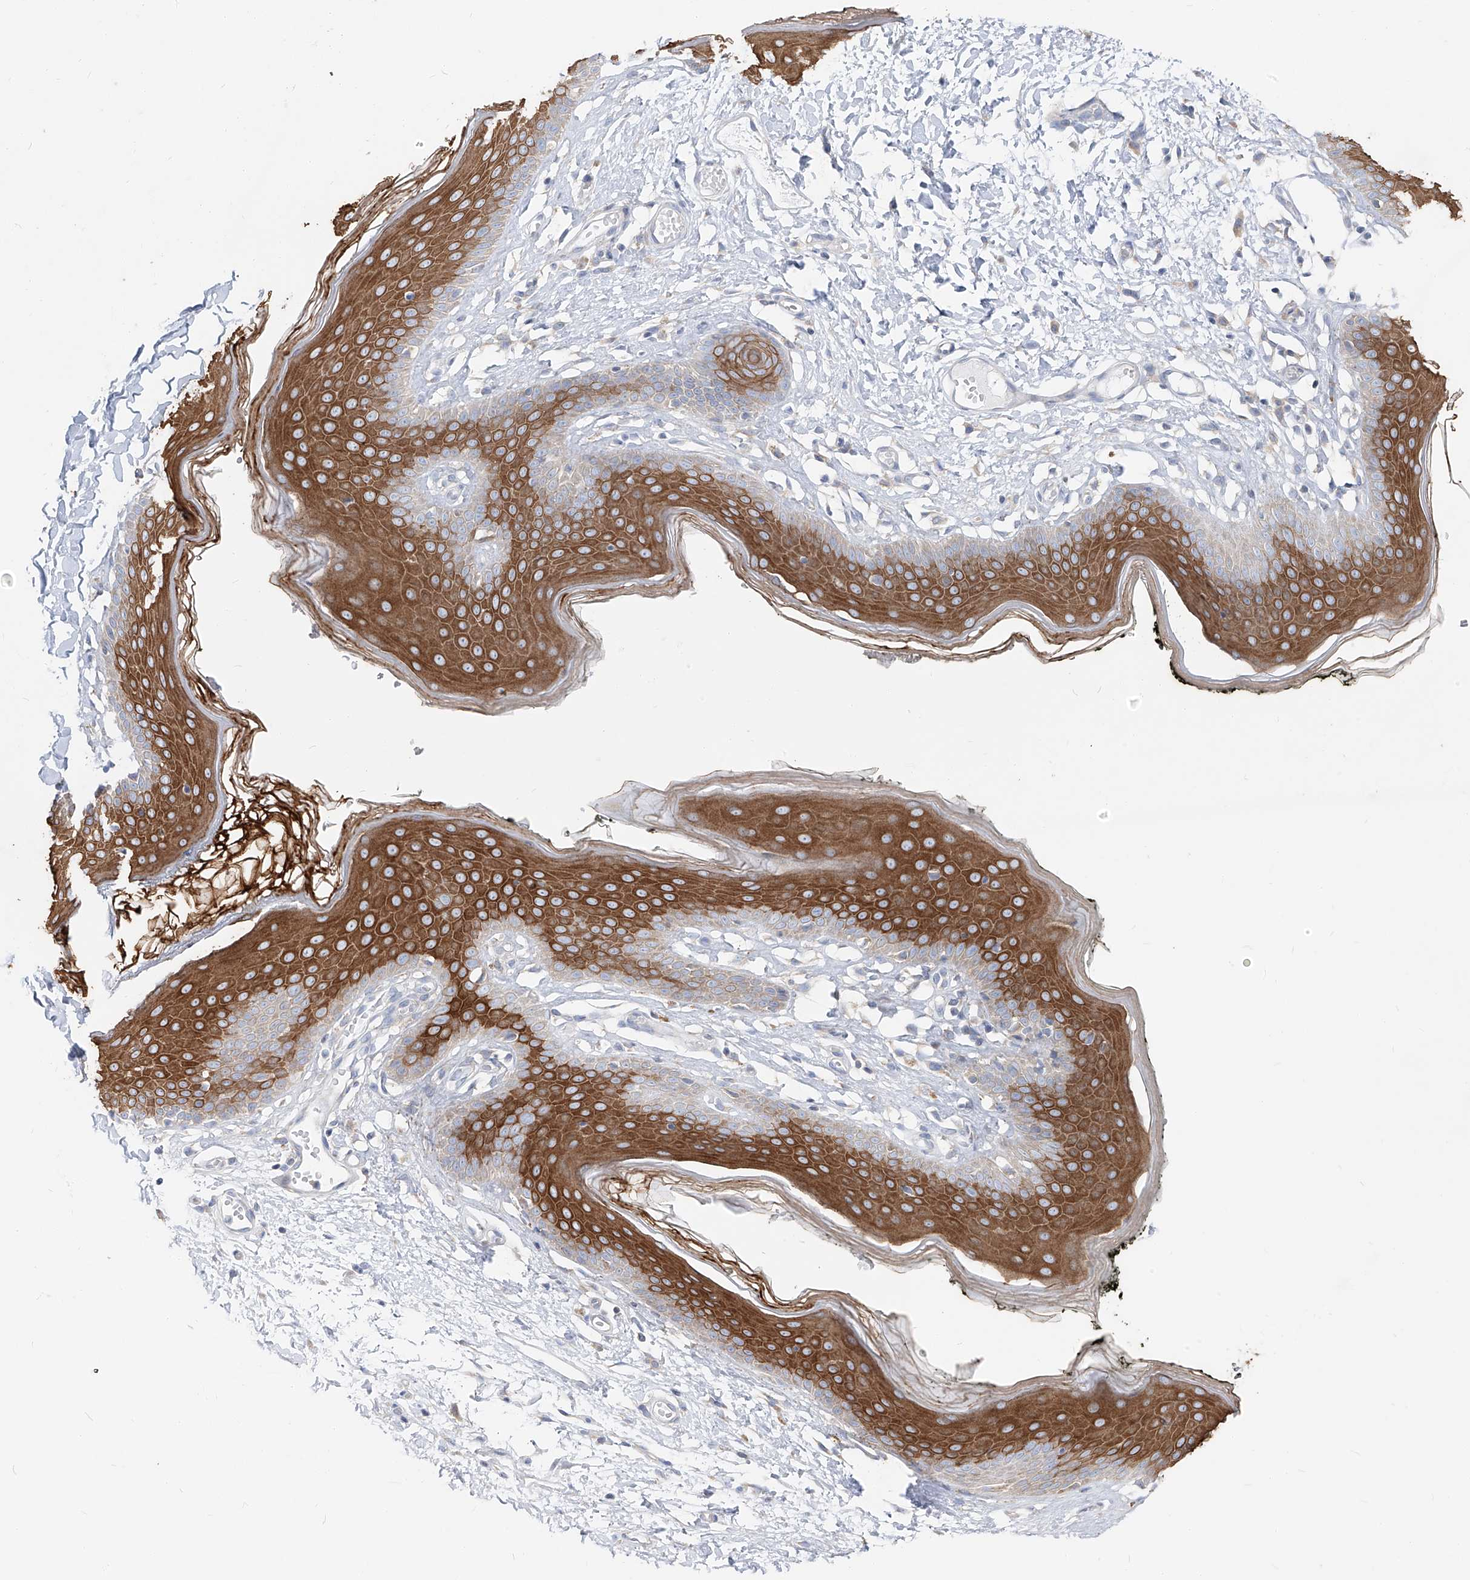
{"staining": {"intensity": "strong", "quantity": "25%-75%", "location": "cytoplasmic/membranous"}, "tissue": "skin", "cell_type": "Epidermal cells", "image_type": "normal", "snomed": [{"axis": "morphology", "description": "Normal tissue, NOS"}, {"axis": "morphology", "description": "Inflammation, NOS"}, {"axis": "topography", "description": "Vulva"}], "caption": "Immunohistochemical staining of normal skin shows high levels of strong cytoplasmic/membranous expression in about 25%-75% of epidermal cells.", "gene": "UFL1", "patient": {"sex": "female", "age": 84}}